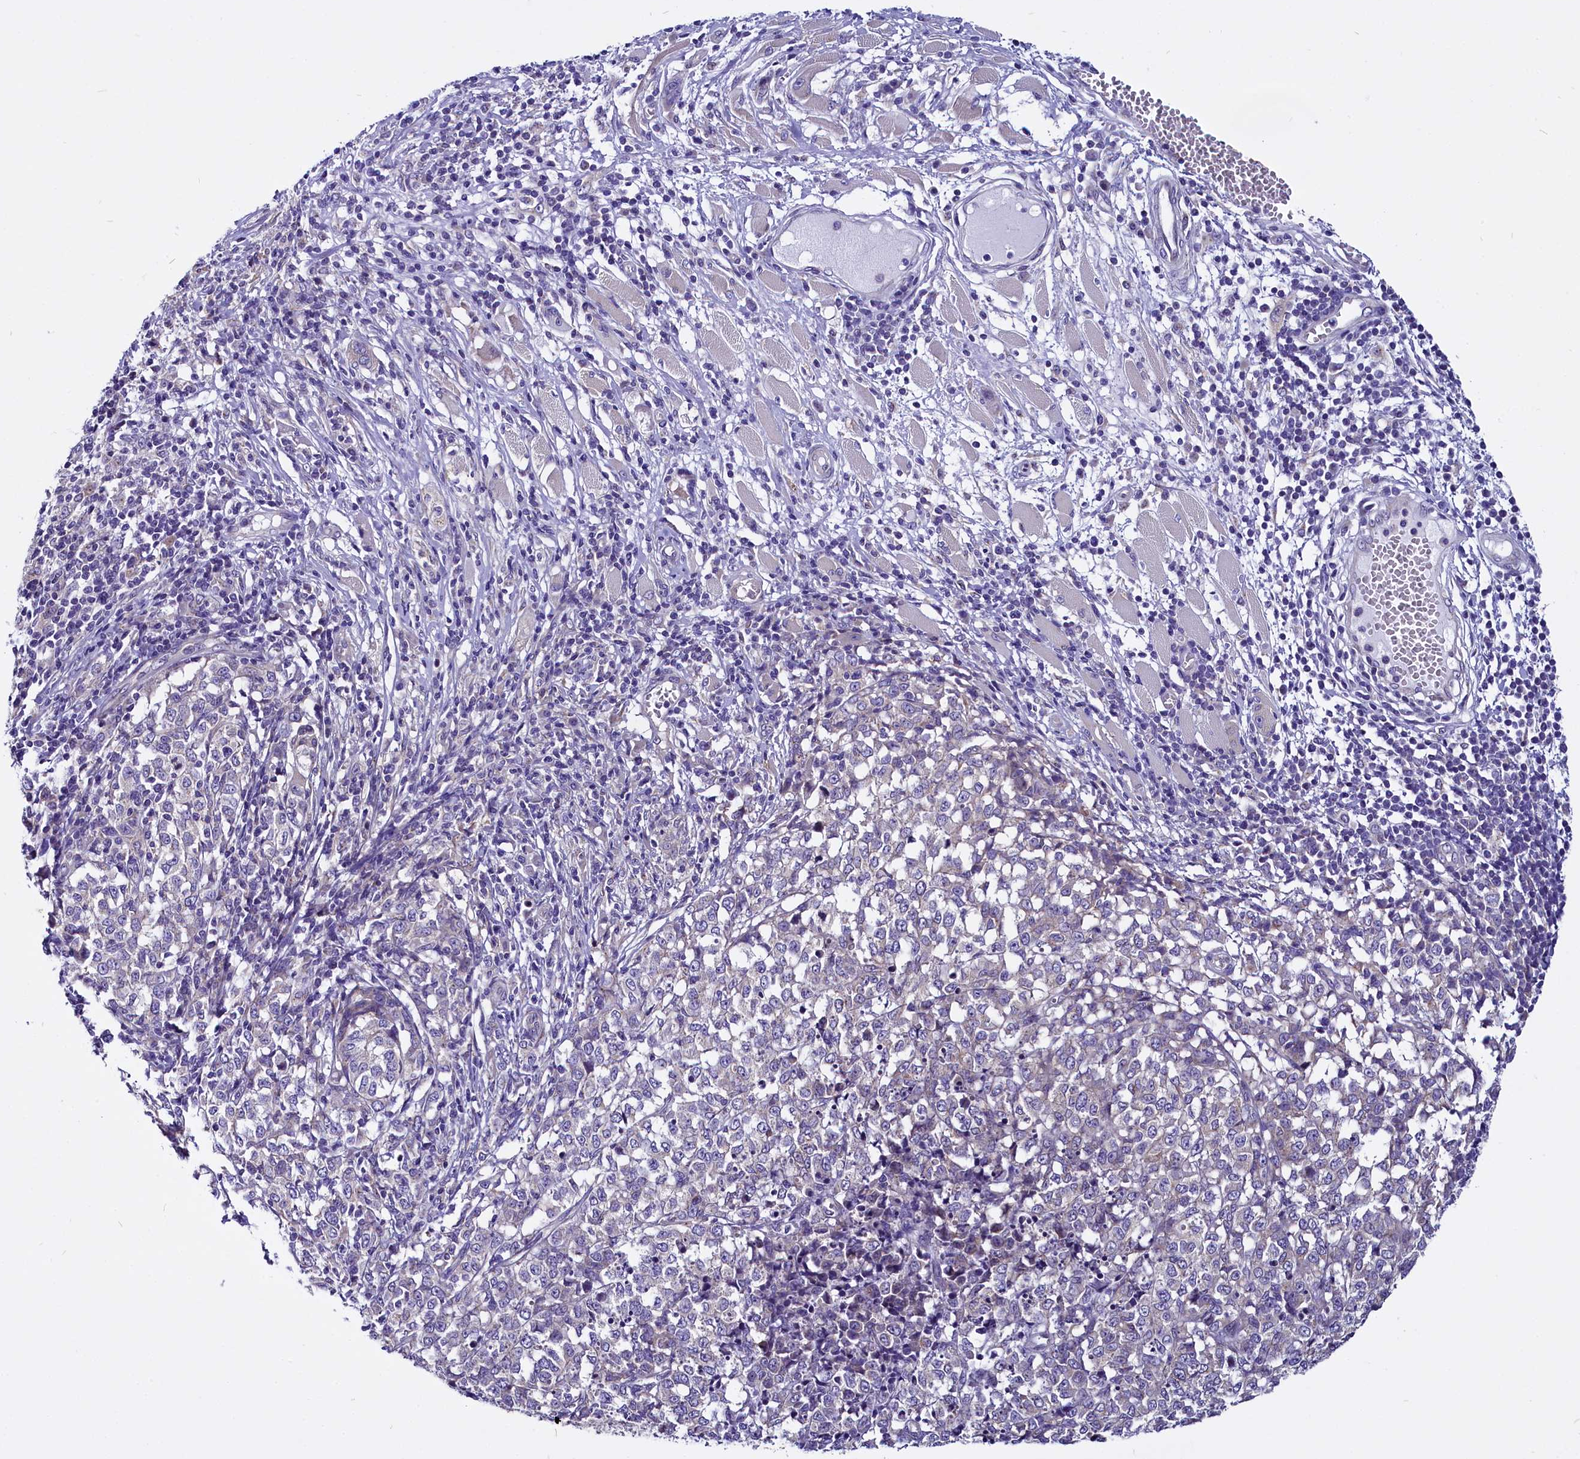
{"staining": {"intensity": "negative", "quantity": "none", "location": "none"}, "tissue": "melanoma", "cell_type": "Tumor cells", "image_type": "cancer", "snomed": [{"axis": "morphology", "description": "Malignant melanoma, NOS"}, {"axis": "topography", "description": "Skin"}], "caption": "This is an IHC image of malignant melanoma. There is no positivity in tumor cells.", "gene": "CEP170", "patient": {"sex": "female", "age": 72}}